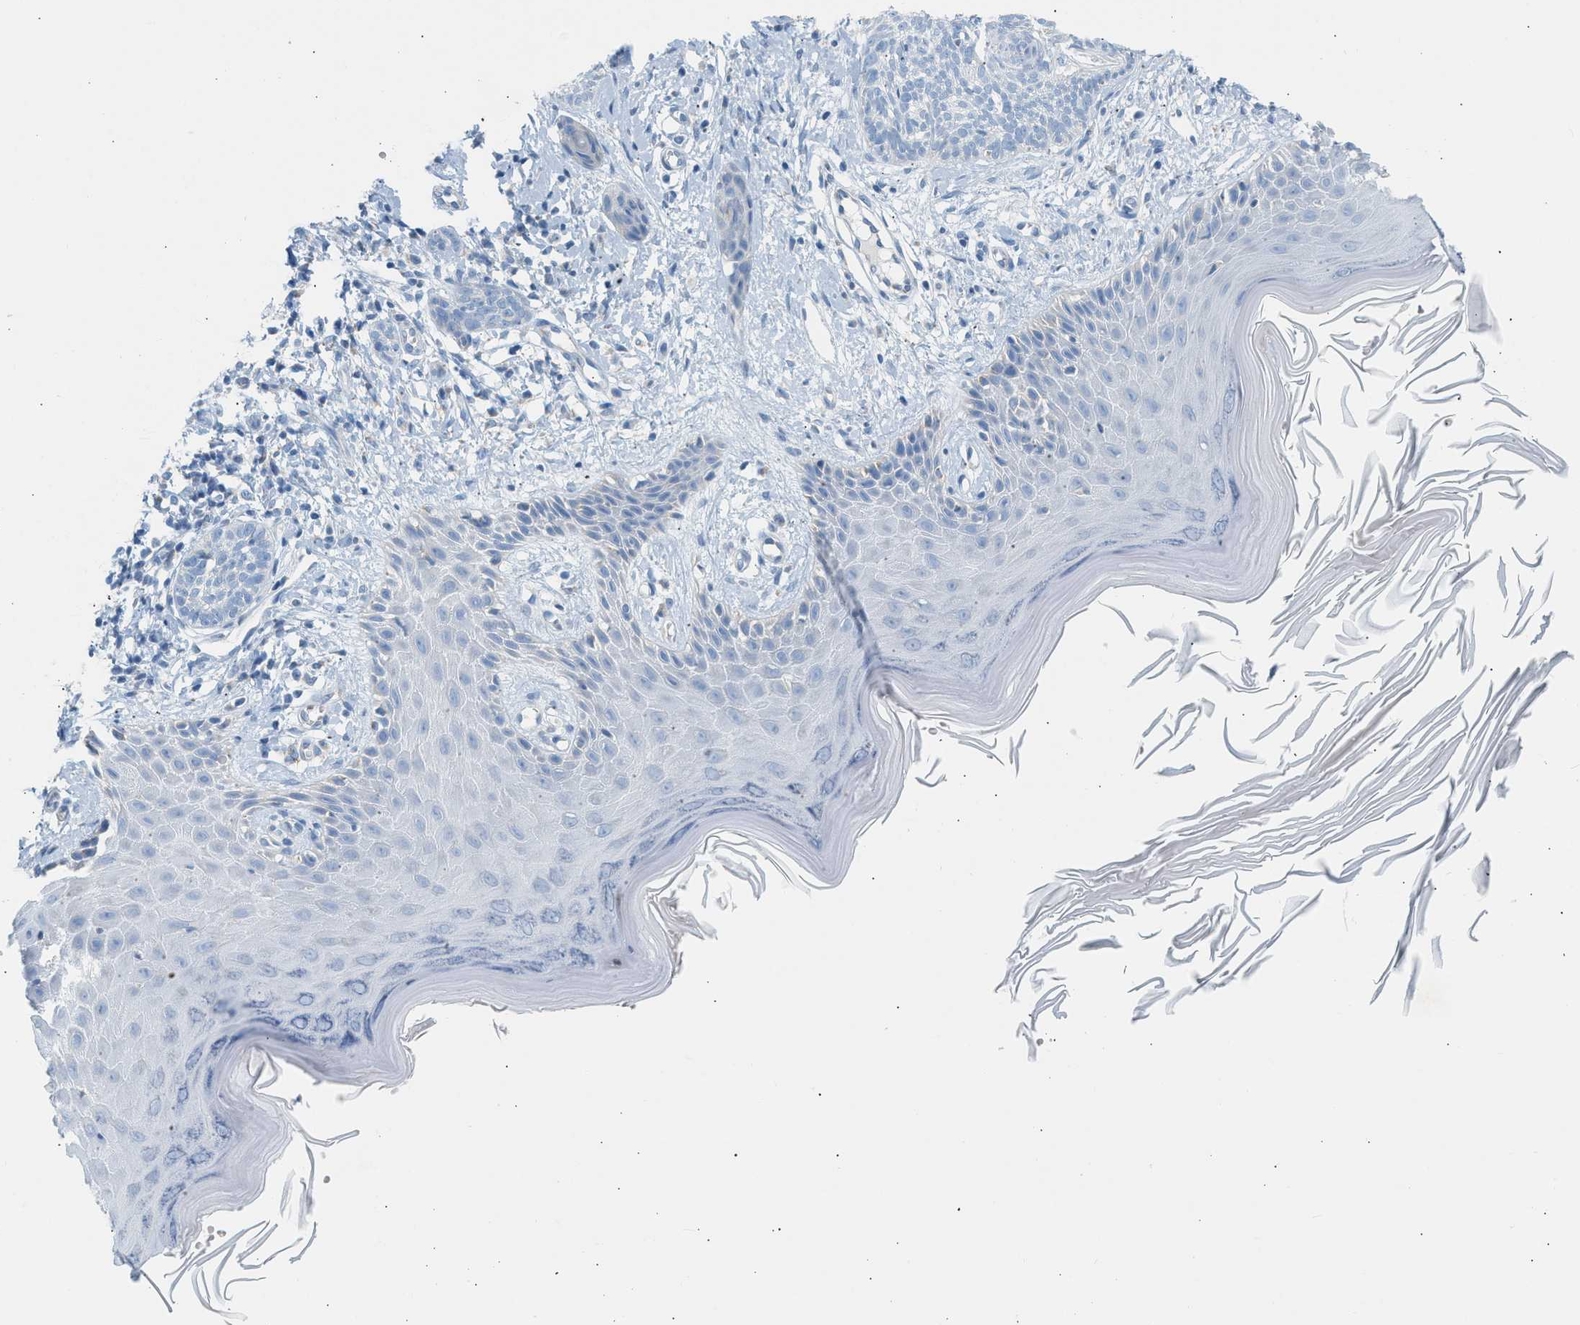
{"staining": {"intensity": "negative", "quantity": "none", "location": "none"}, "tissue": "skin cancer", "cell_type": "Tumor cells", "image_type": "cancer", "snomed": [{"axis": "morphology", "description": "Basal cell carcinoma"}, {"axis": "topography", "description": "Skin"}], "caption": "A histopathology image of skin cancer stained for a protein reveals no brown staining in tumor cells. (DAB immunohistochemistry with hematoxylin counter stain).", "gene": "NDUFS8", "patient": {"sex": "female", "age": 59}}